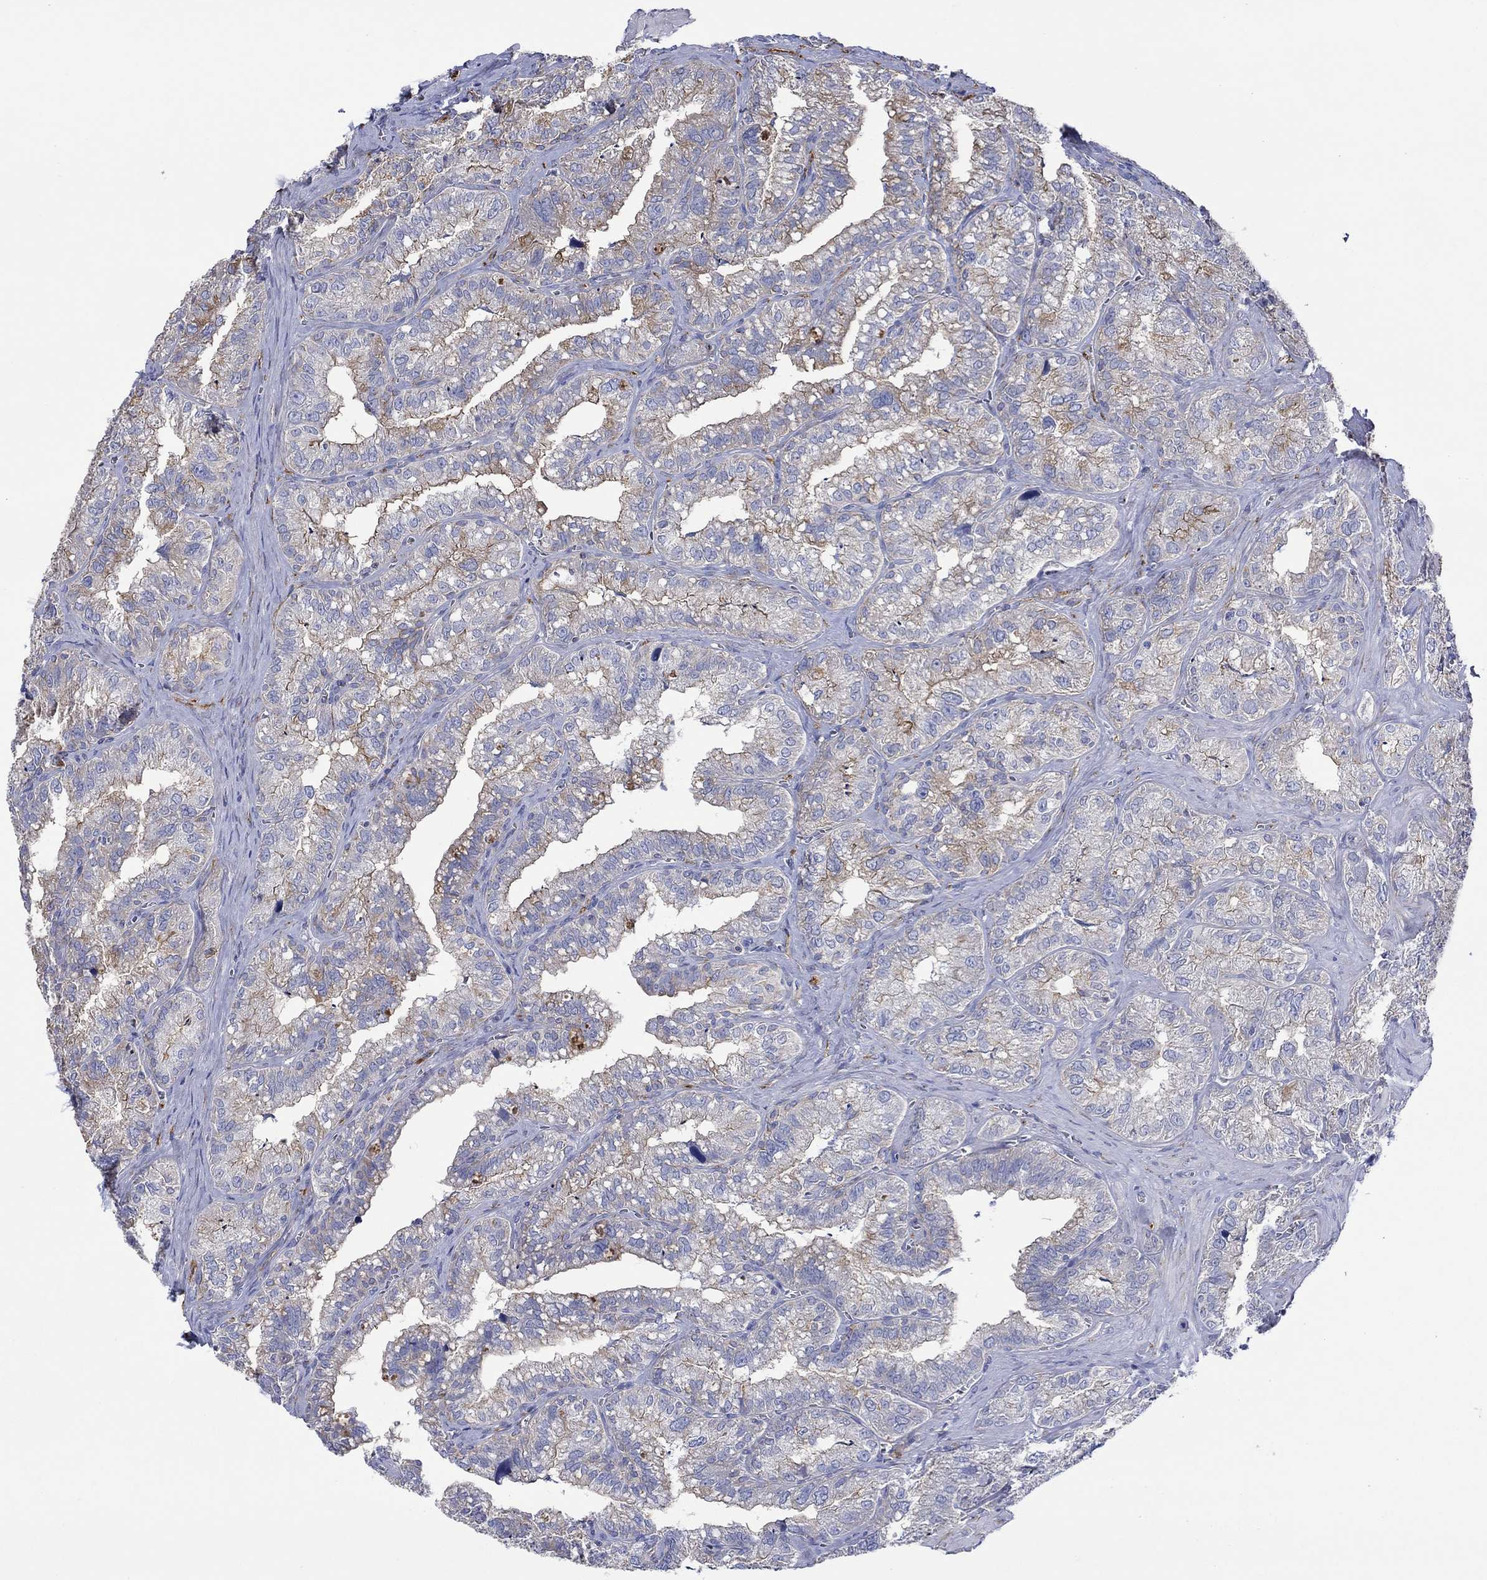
{"staining": {"intensity": "moderate", "quantity": "<25%", "location": "cytoplasmic/membranous"}, "tissue": "seminal vesicle", "cell_type": "Glandular cells", "image_type": "normal", "snomed": [{"axis": "morphology", "description": "Normal tissue, NOS"}, {"axis": "topography", "description": "Seminal veicle"}], "caption": "Normal seminal vesicle exhibits moderate cytoplasmic/membranous expression in approximately <25% of glandular cells Nuclei are stained in blue..", "gene": "TPRN", "patient": {"sex": "male", "age": 57}}